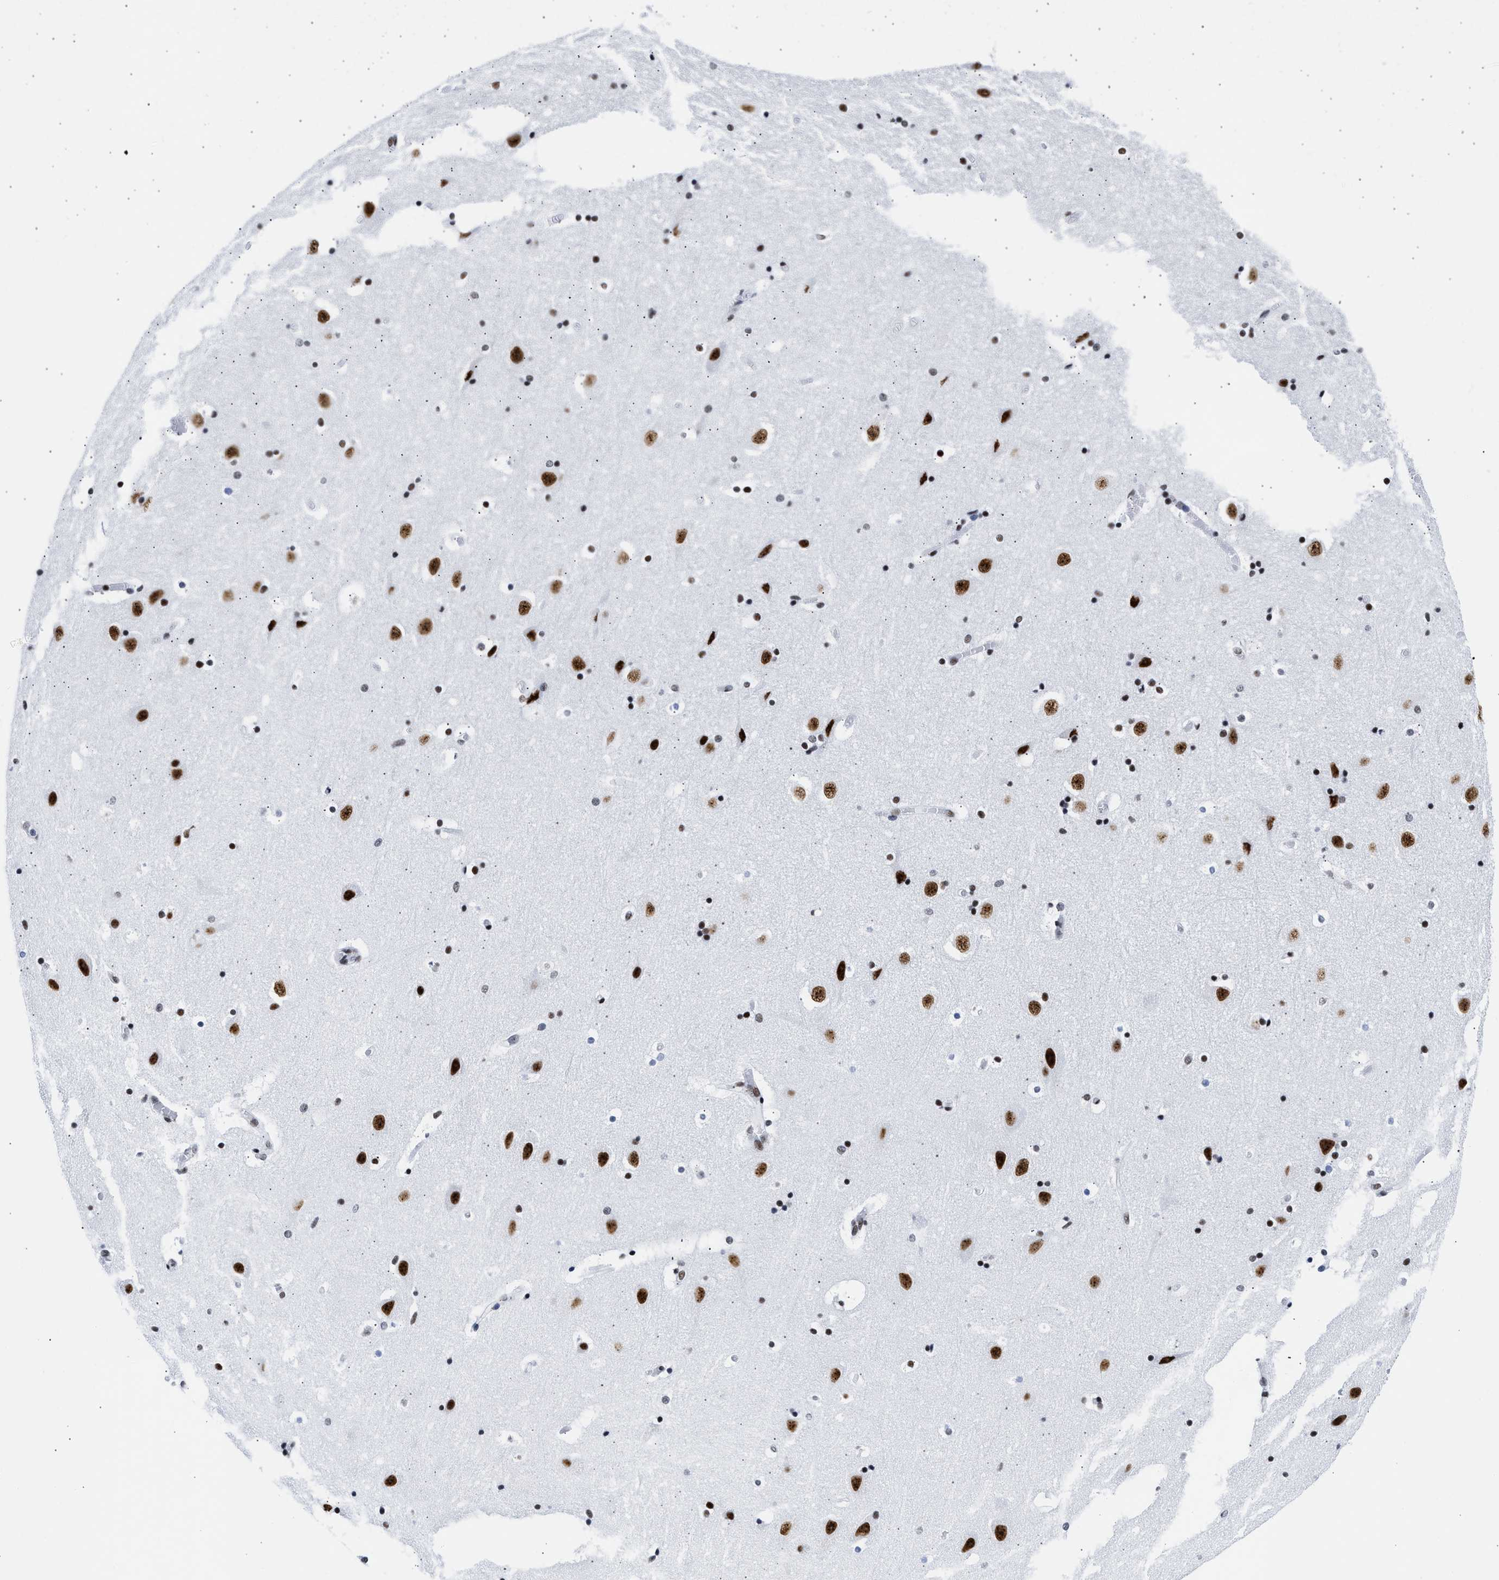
{"staining": {"intensity": "moderate", "quantity": "25%-75%", "location": "nuclear"}, "tissue": "hippocampus", "cell_type": "Glial cells", "image_type": "normal", "snomed": [{"axis": "morphology", "description": "Normal tissue, NOS"}, {"axis": "topography", "description": "Hippocampus"}], "caption": "DAB (3,3'-diaminobenzidine) immunohistochemical staining of normal hippocampus shows moderate nuclear protein expression in approximately 25%-75% of glial cells.", "gene": "RBM8A", "patient": {"sex": "male", "age": 45}}